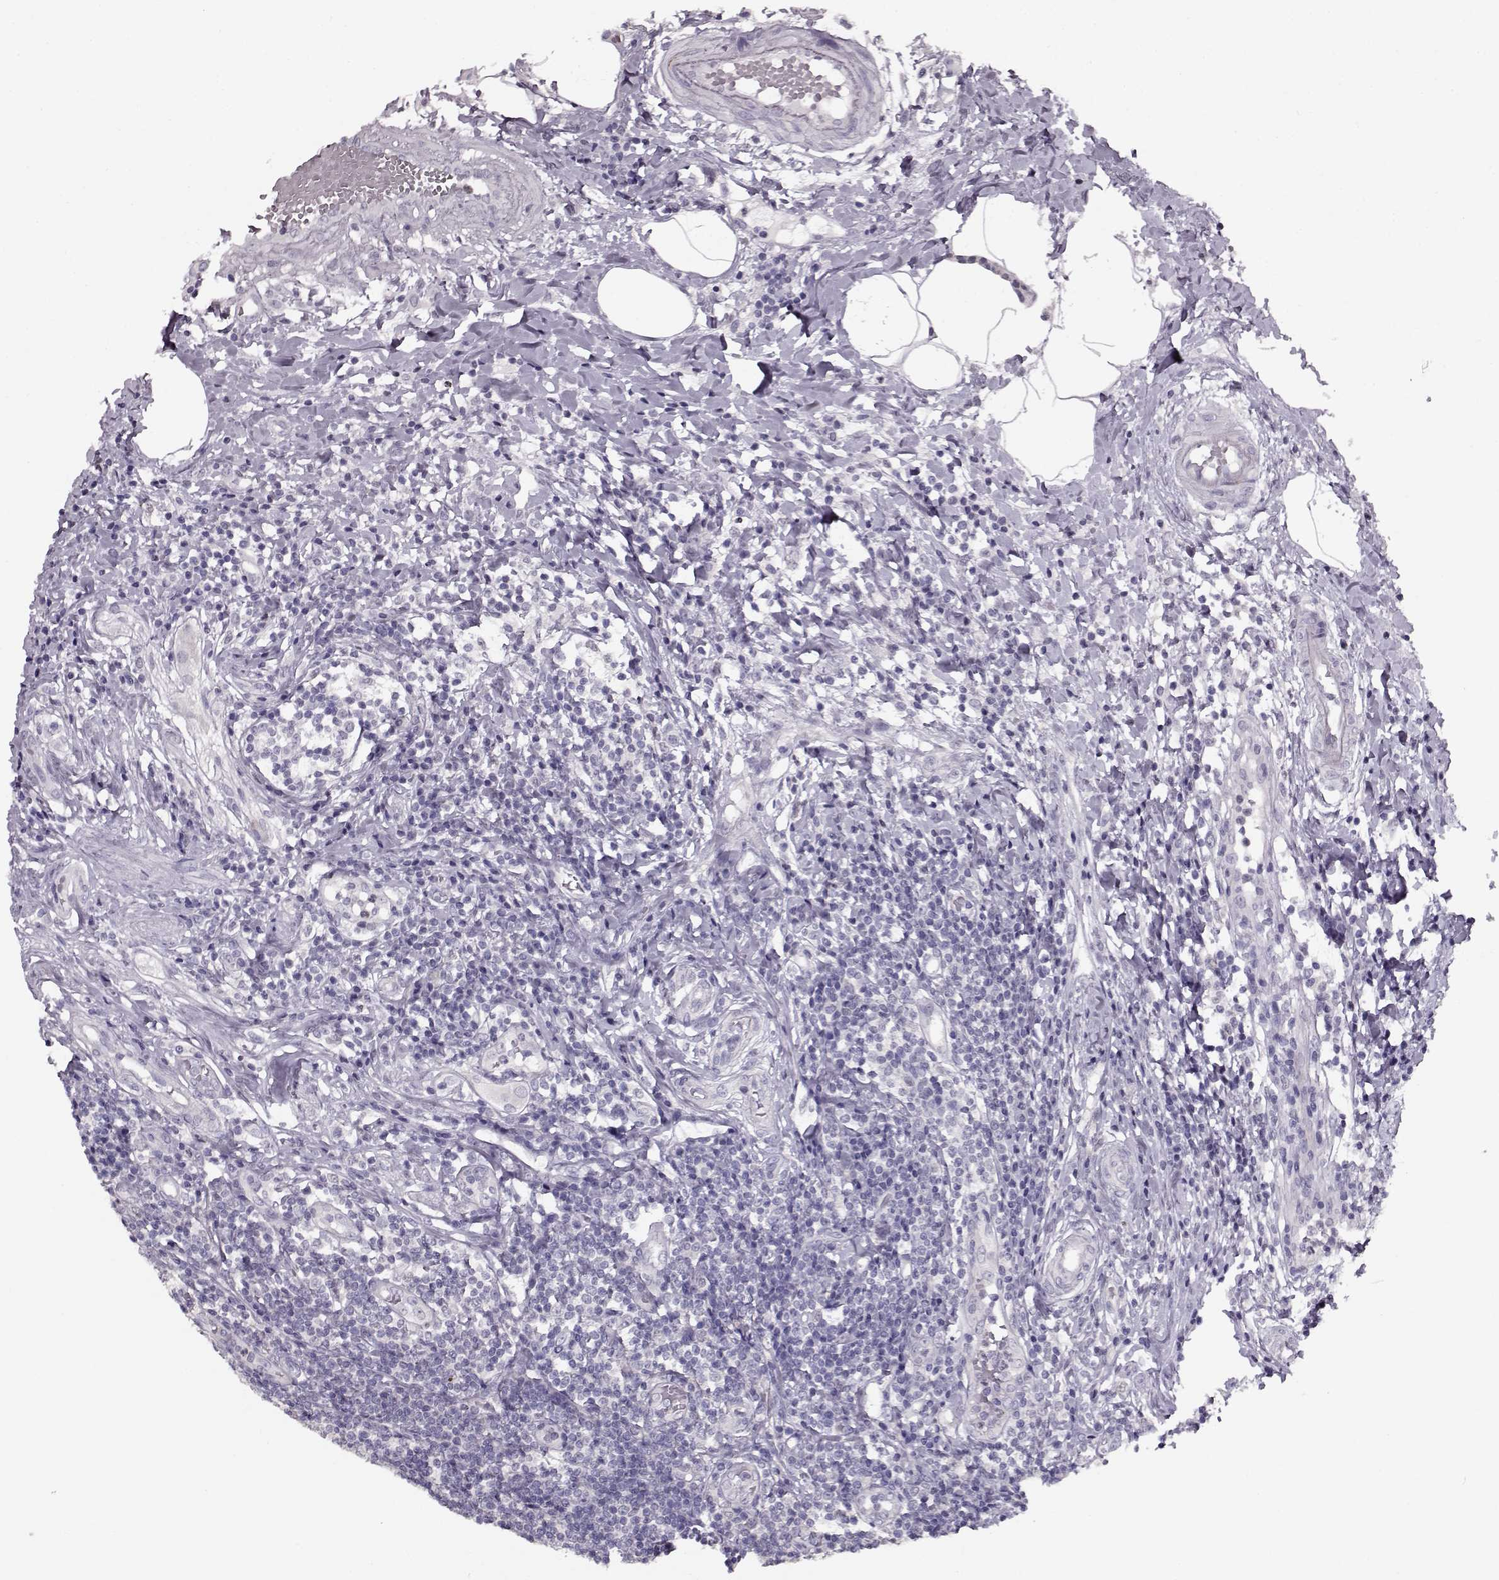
{"staining": {"intensity": "negative", "quantity": "none", "location": "none"}, "tissue": "appendix", "cell_type": "Glandular cells", "image_type": "normal", "snomed": [{"axis": "morphology", "description": "Normal tissue, NOS"}, {"axis": "morphology", "description": "Inflammation, NOS"}, {"axis": "topography", "description": "Appendix"}], "caption": "High magnification brightfield microscopy of unremarkable appendix stained with DAB (3,3'-diaminobenzidine) (brown) and counterstained with hematoxylin (blue): glandular cells show no significant positivity.", "gene": "RP1L1", "patient": {"sex": "male", "age": 16}}